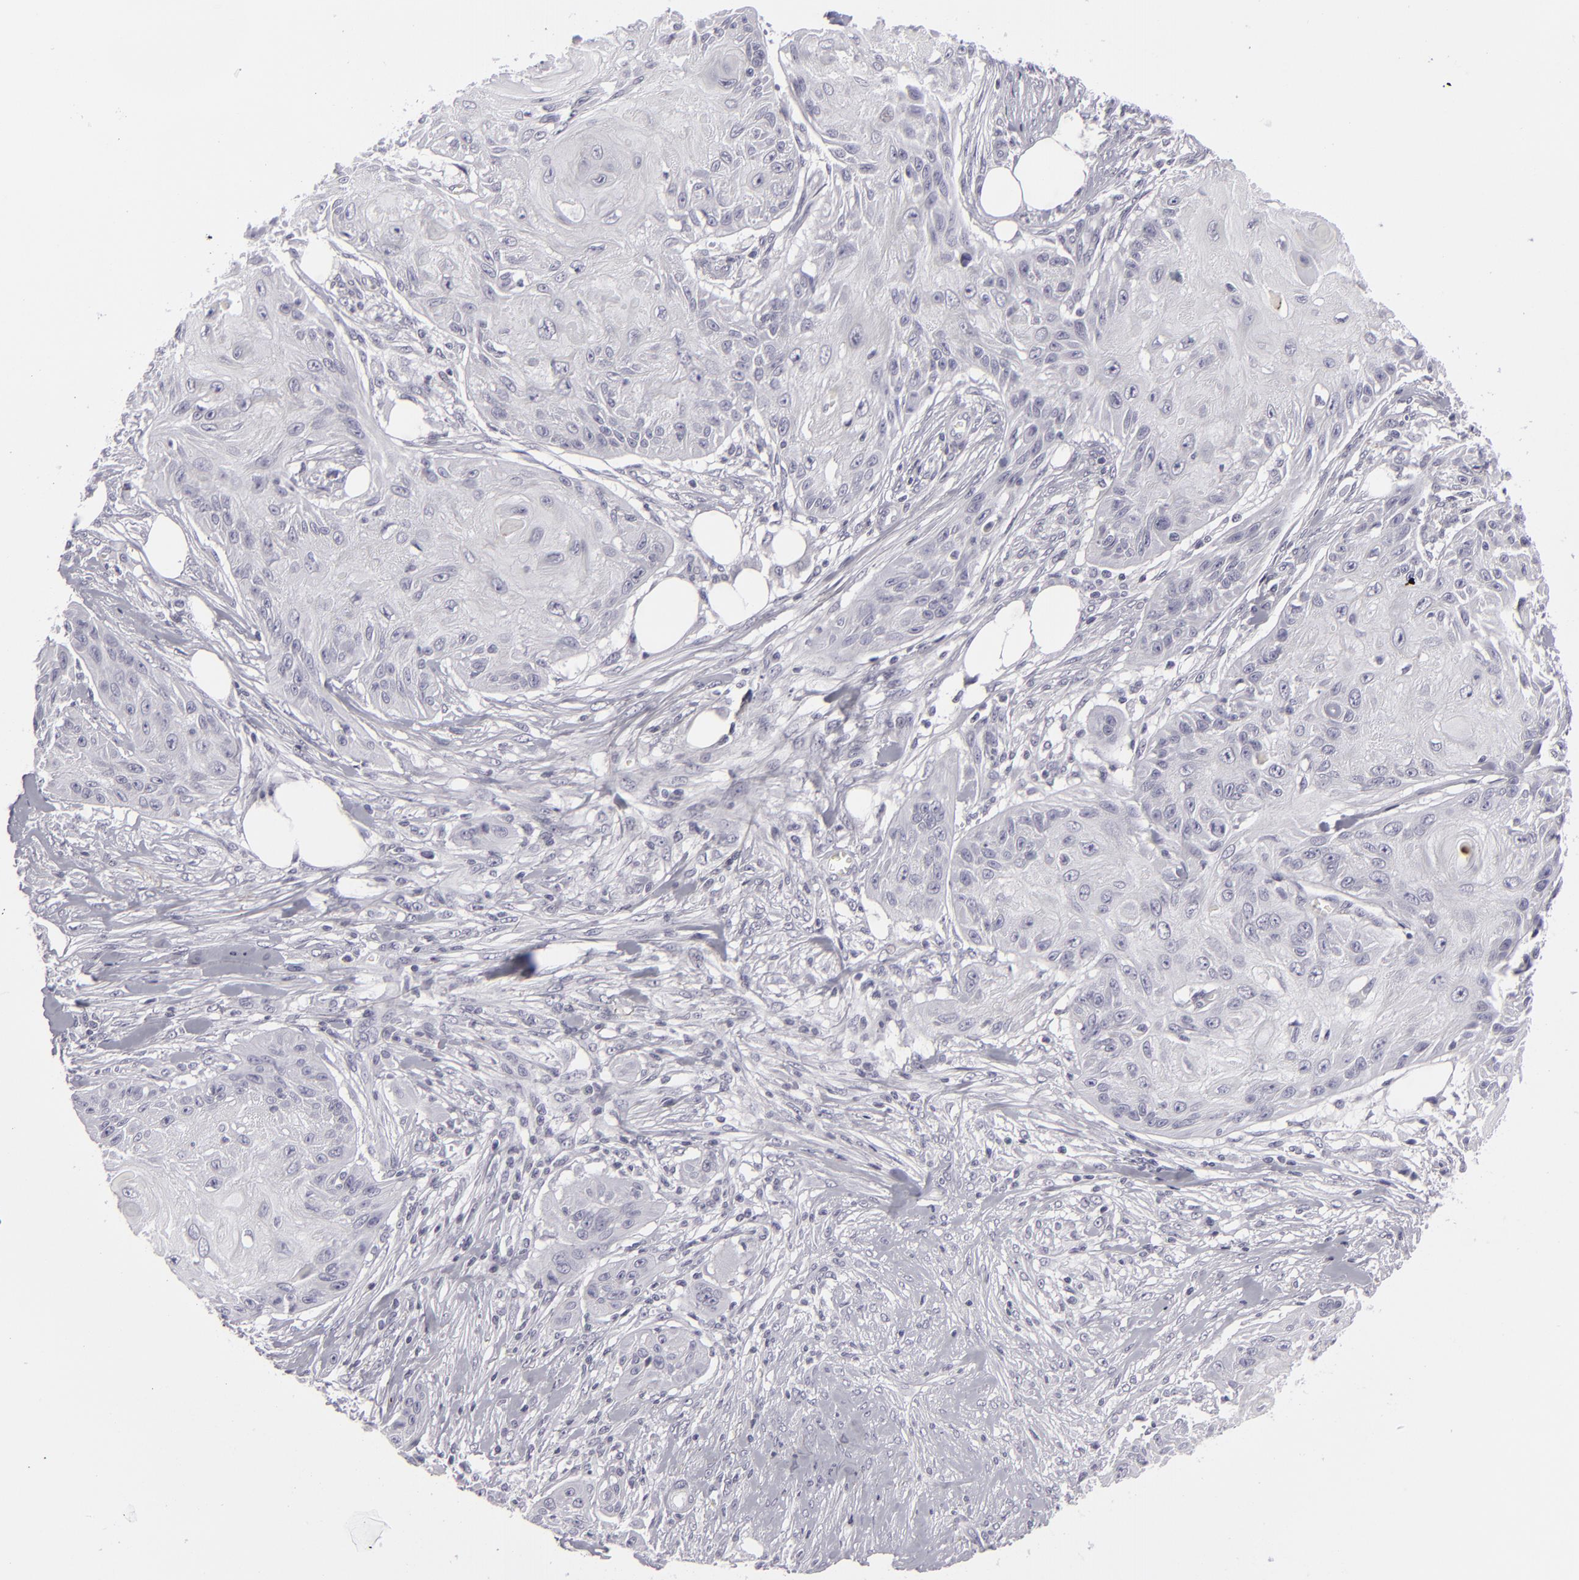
{"staining": {"intensity": "negative", "quantity": "none", "location": "none"}, "tissue": "skin cancer", "cell_type": "Tumor cells", "image_type": "cancer", "snomed": [{"axis": "morphology", "description": "Squamous cell carcinoma, NOS"}, {"axis": "topography", "description": "Skin"}], "caption": "The histopathology image demonstrates no significant positivity in tumor cells of squamous cell carcinoma (skin).", "gene": "C9", "patient": {"sex": "female", "age": 88}}